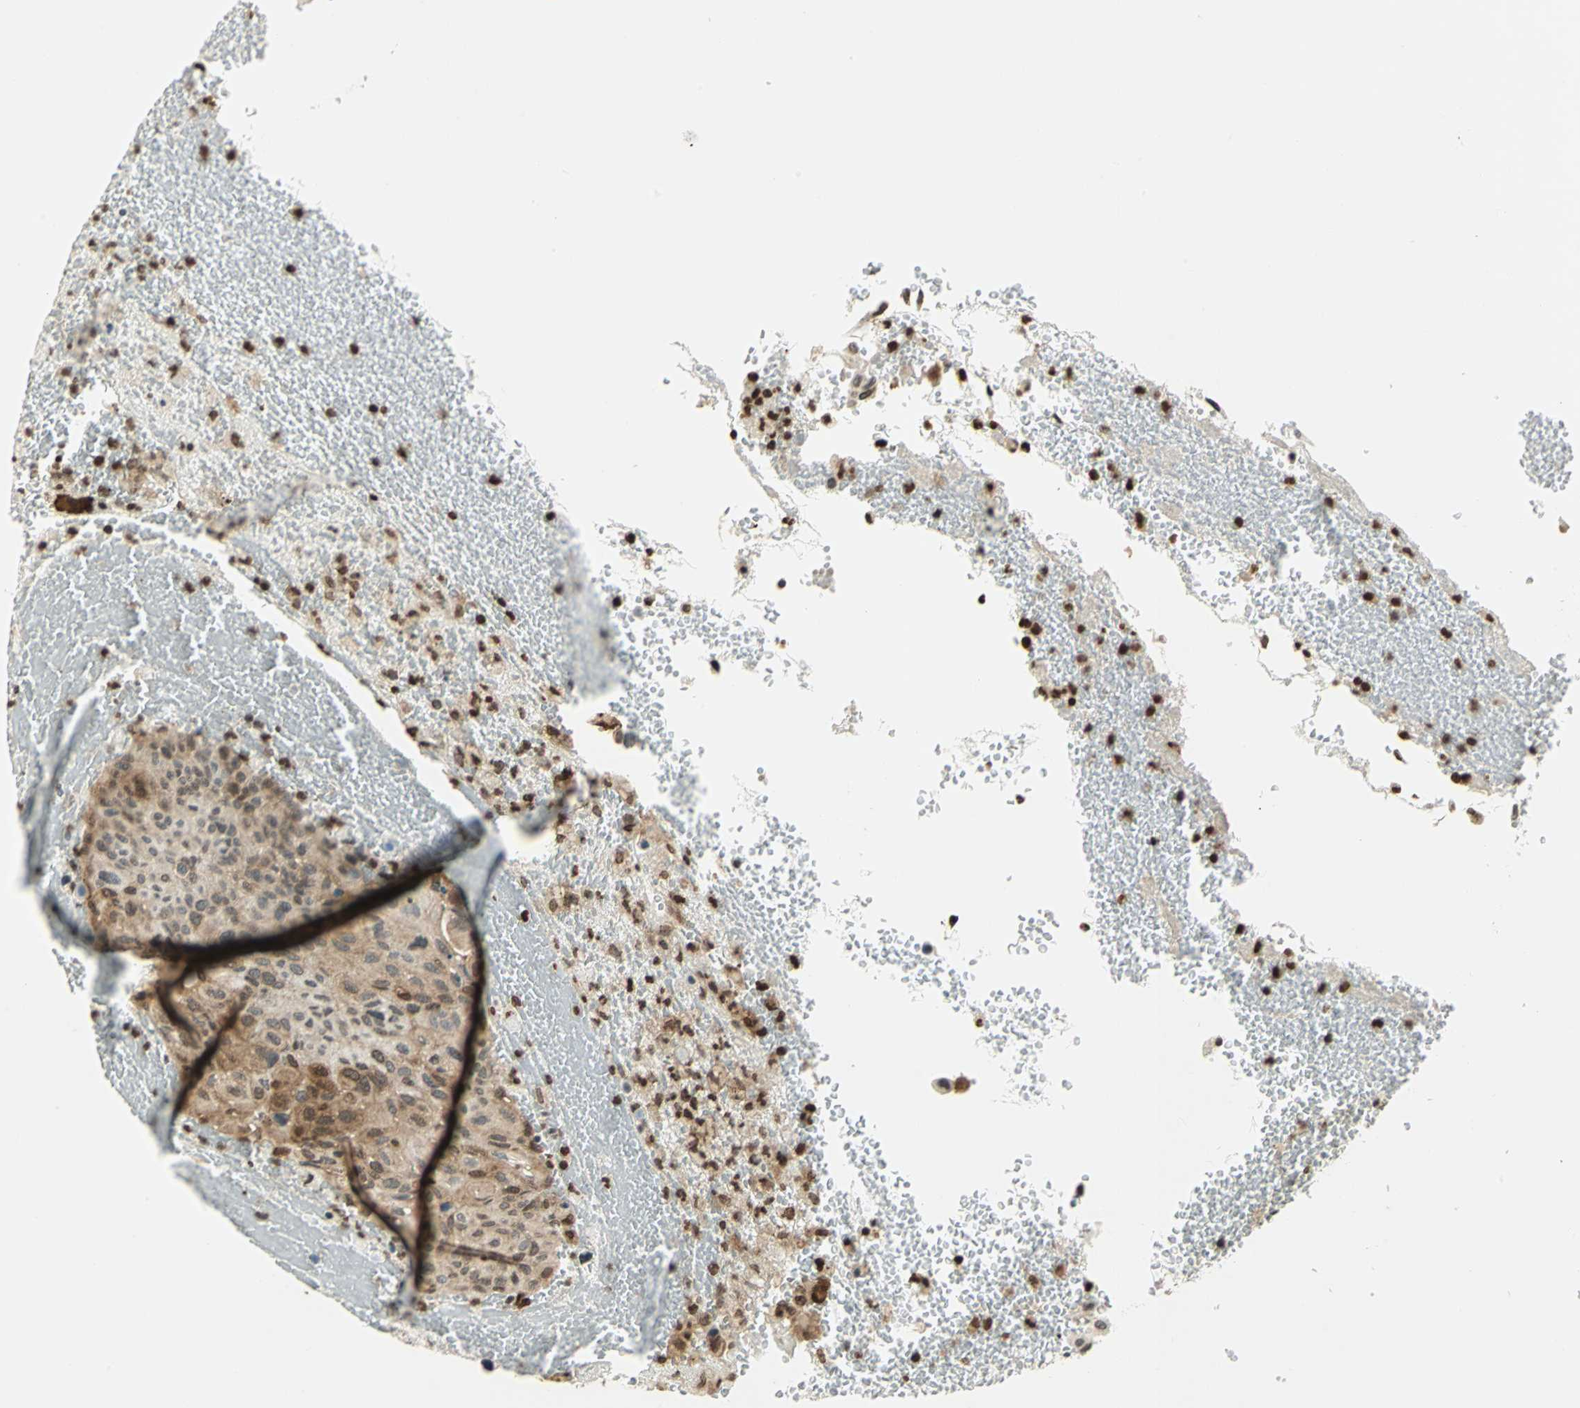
{"staining": {"intensity": "strong", "quantity": ">75%", "location": "cytoplasmic/membranous,nuclear"}, "tissue": "urothelial cancer", "cell_type": "Tumor cells", "image_type": "cancer", "snomed": [{"axis": "morphology", "description": "Urothelial carcinoma, High grade"}, {"axis": "topography", "description": "Urinary bladder"}], "caption": "Human urothelial cancer stained with a brown dye shows strong cytoplasmic/membranous and nuclear positive staining in about >75% of tumor cells.", "gene": "LGALS3", "patient": {"sex": "male", "age": 66}}